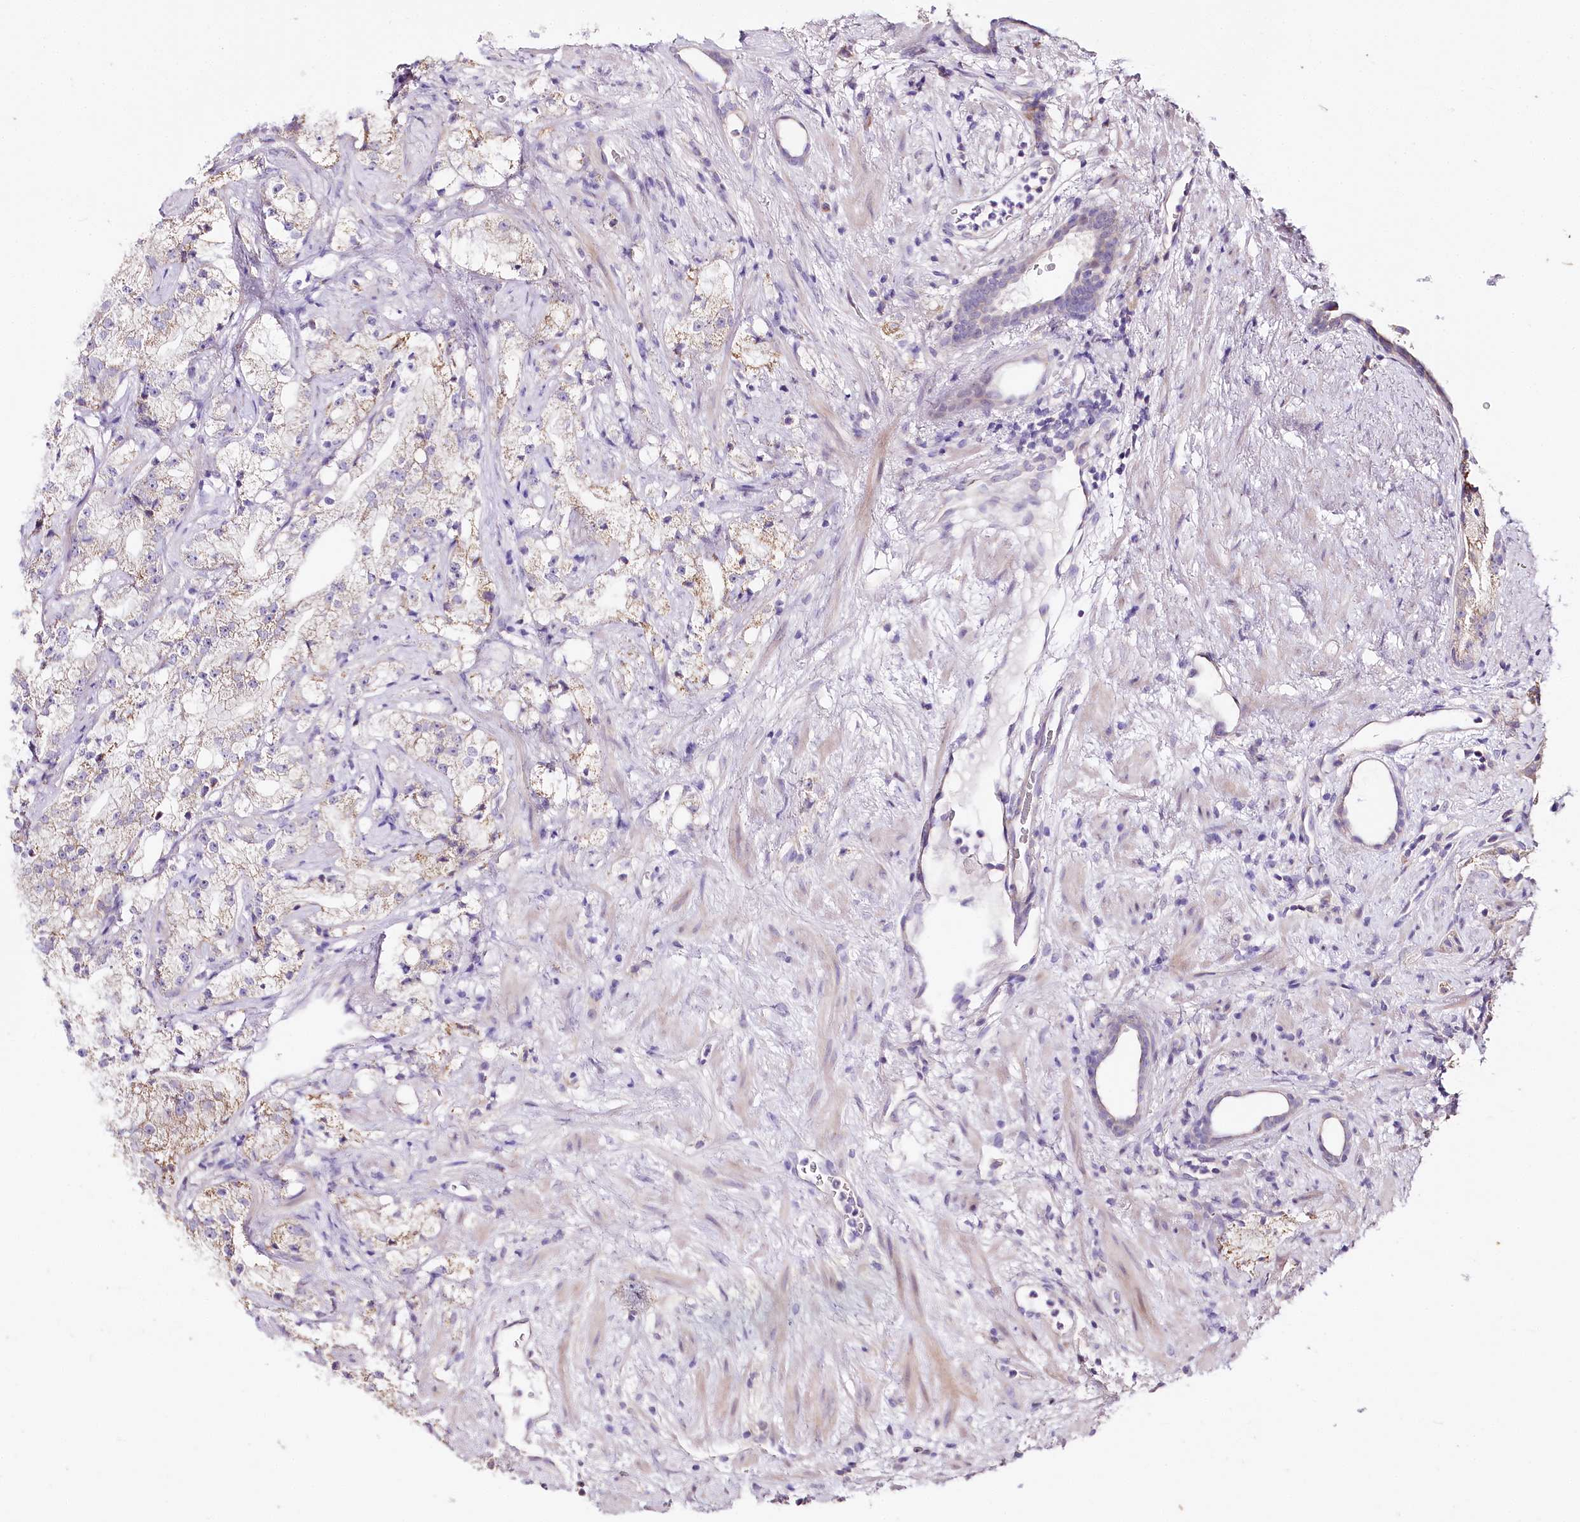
{"staining": {"intensity": "moderate", "quantity": "<25%", "location": "cytoplasmic/membranous"}, "tissue": "prostate cancer", "cell_type": "Tumor cells", "image_type": "cancer", "snomed": [{"axis": "morphology", "description": "Adenocarcinoma, High grade"}, {"axis": "topography", "description": "Prostate"}], "caption": "This histopathology image displays IHC staining of human prostate high-grade adenocarcinoma, with low moderate cytoplasmic/membranous expression in about <25% of tumor cells.", "gene": "ZNF226", "patient": {"sex": "male", "age": 64}}